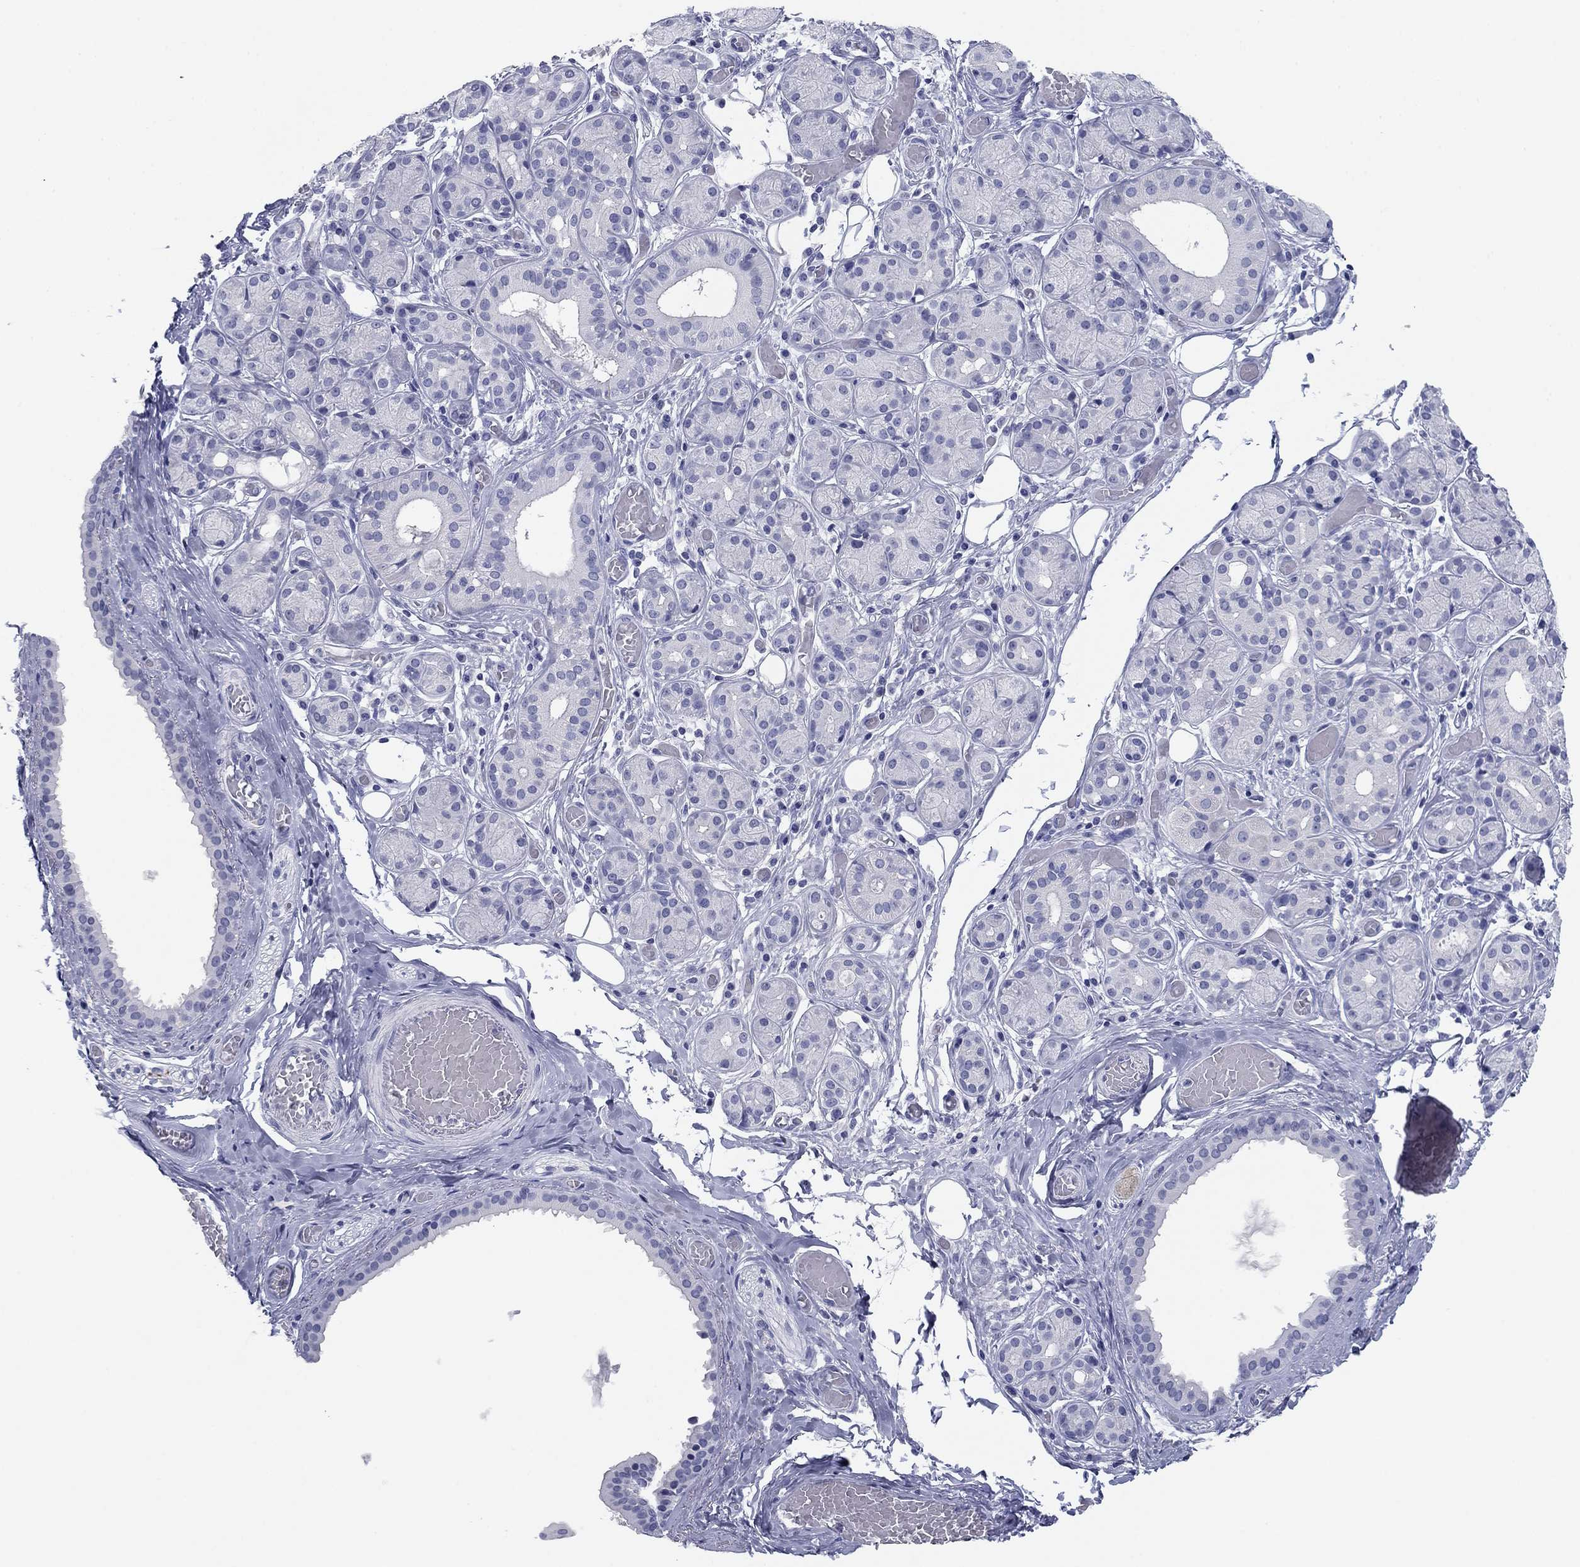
{"staining": {"intensity": "negative", "quantity": "none", "location": "none"}, "tissue": "salivary gland", "cell_type": "Glandular cells", "image_type": "normal", "snomed": [{"axis": "morphology", "description": "Normal tissue, NOS"}, {"axis": "topography", "description": "Salivary gland"}, {"axis": "topography", "description": "Peripheral nerve tissue"}], "caption": "This histopathology image is of unremarkable salivary gland stained with immunohistochemistry (IHC) to label a protein in brown with the nuclei are counter-stained blue. There is no positivity in glandular cells.", "gene": "KCNH1", "patient": {"sex": "male", "age": 71}}